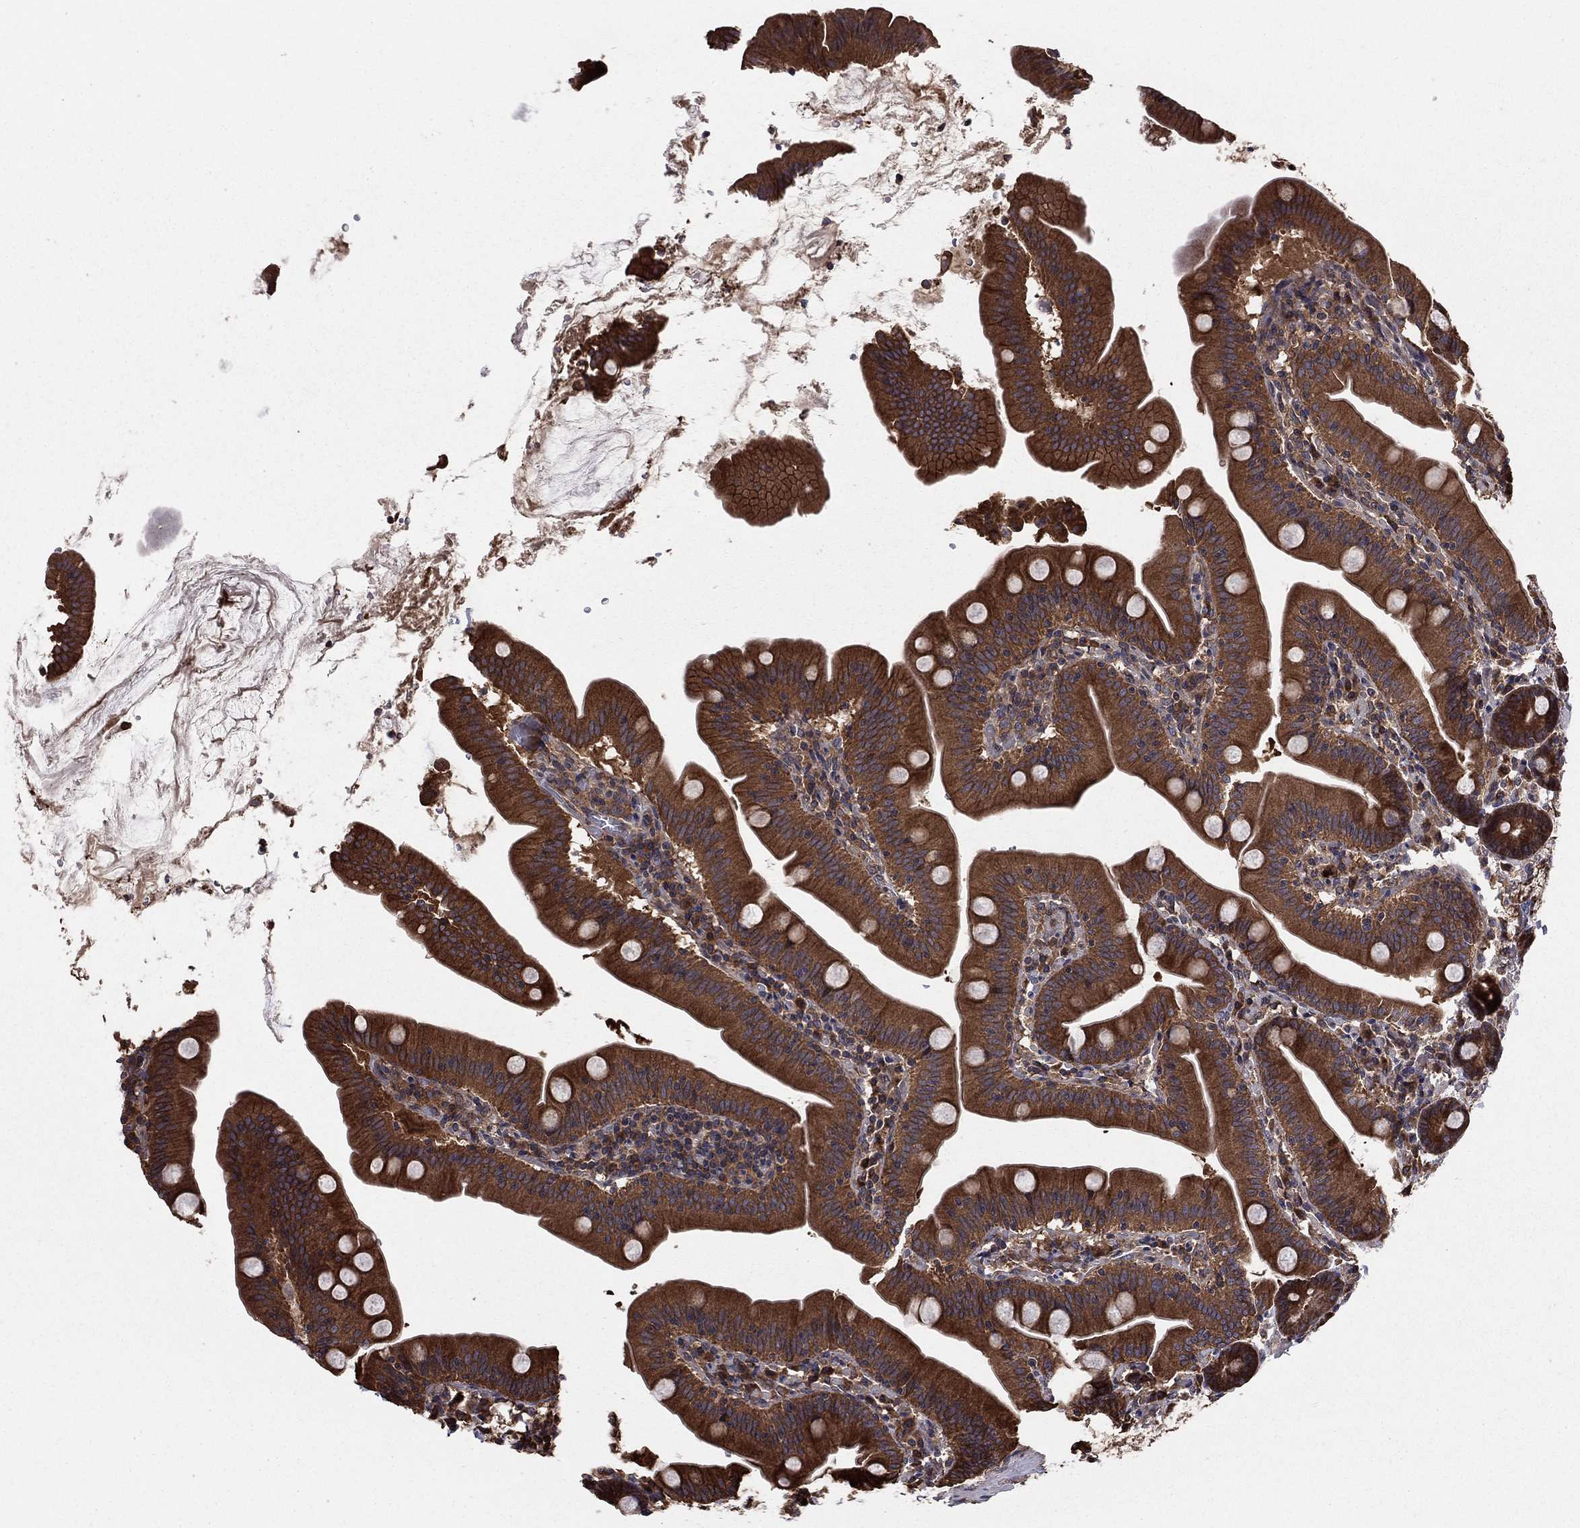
{"staining": {"intensity": "strong", "quantity": ">75%", "location": "cytoplasmic/membranous"}, "tissue": "small intestine", "cell_type": "Glandular cells", "image_type": "normal", "snomed": [{"axis": "morphology", "description": "Normal tissue, NOS"}, {"axis": "topography", "description": "Small intestine"}], "caption": "The immunohistochemical stain labels strong cytoplasmic/membranous staining in glandular cells of normal small intestine. (Brightfield microscopy of DAB IHC at high magnification).", "gene": "BABAM2", "patient": {"sex": "male", "age": 37}}